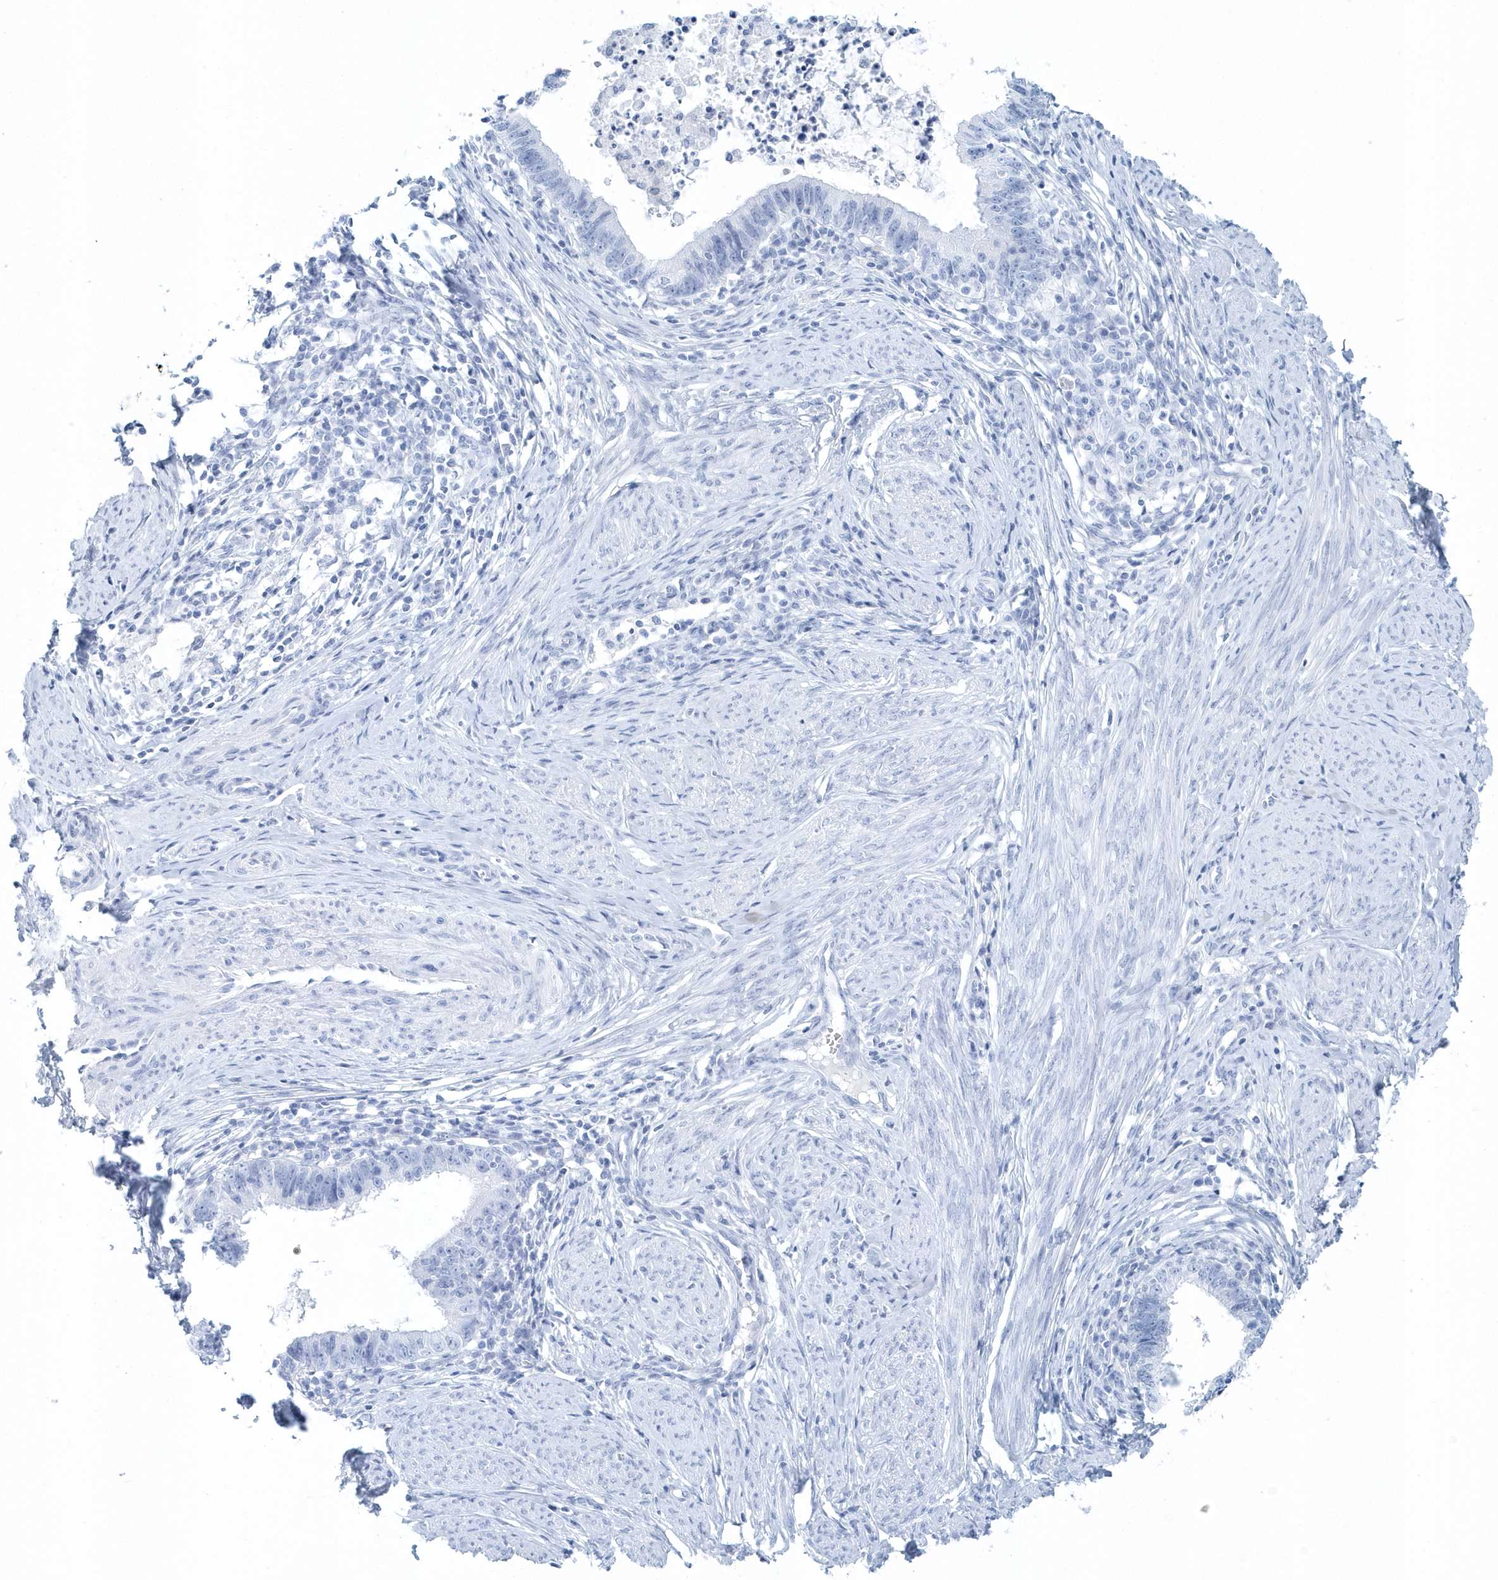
{"staining": {"intensity": "negative", "quantity": "none", "location": "none"}, "tissue": "cervical cancer", "cell_type": "Tumor cells", "image_type": "cancer", "snomed": [{"axis": "morphology", "description": "Adenocarcinoma, NOS"}, {"axis": "topography", "description": "Cervix"}], "caption": "Immunohistochemistry of adenocarcinoma (cervical) reveals no positivity in tumor cells.", "gene": "PTPRO", "patient": {"sex": "female", "age": 36}}